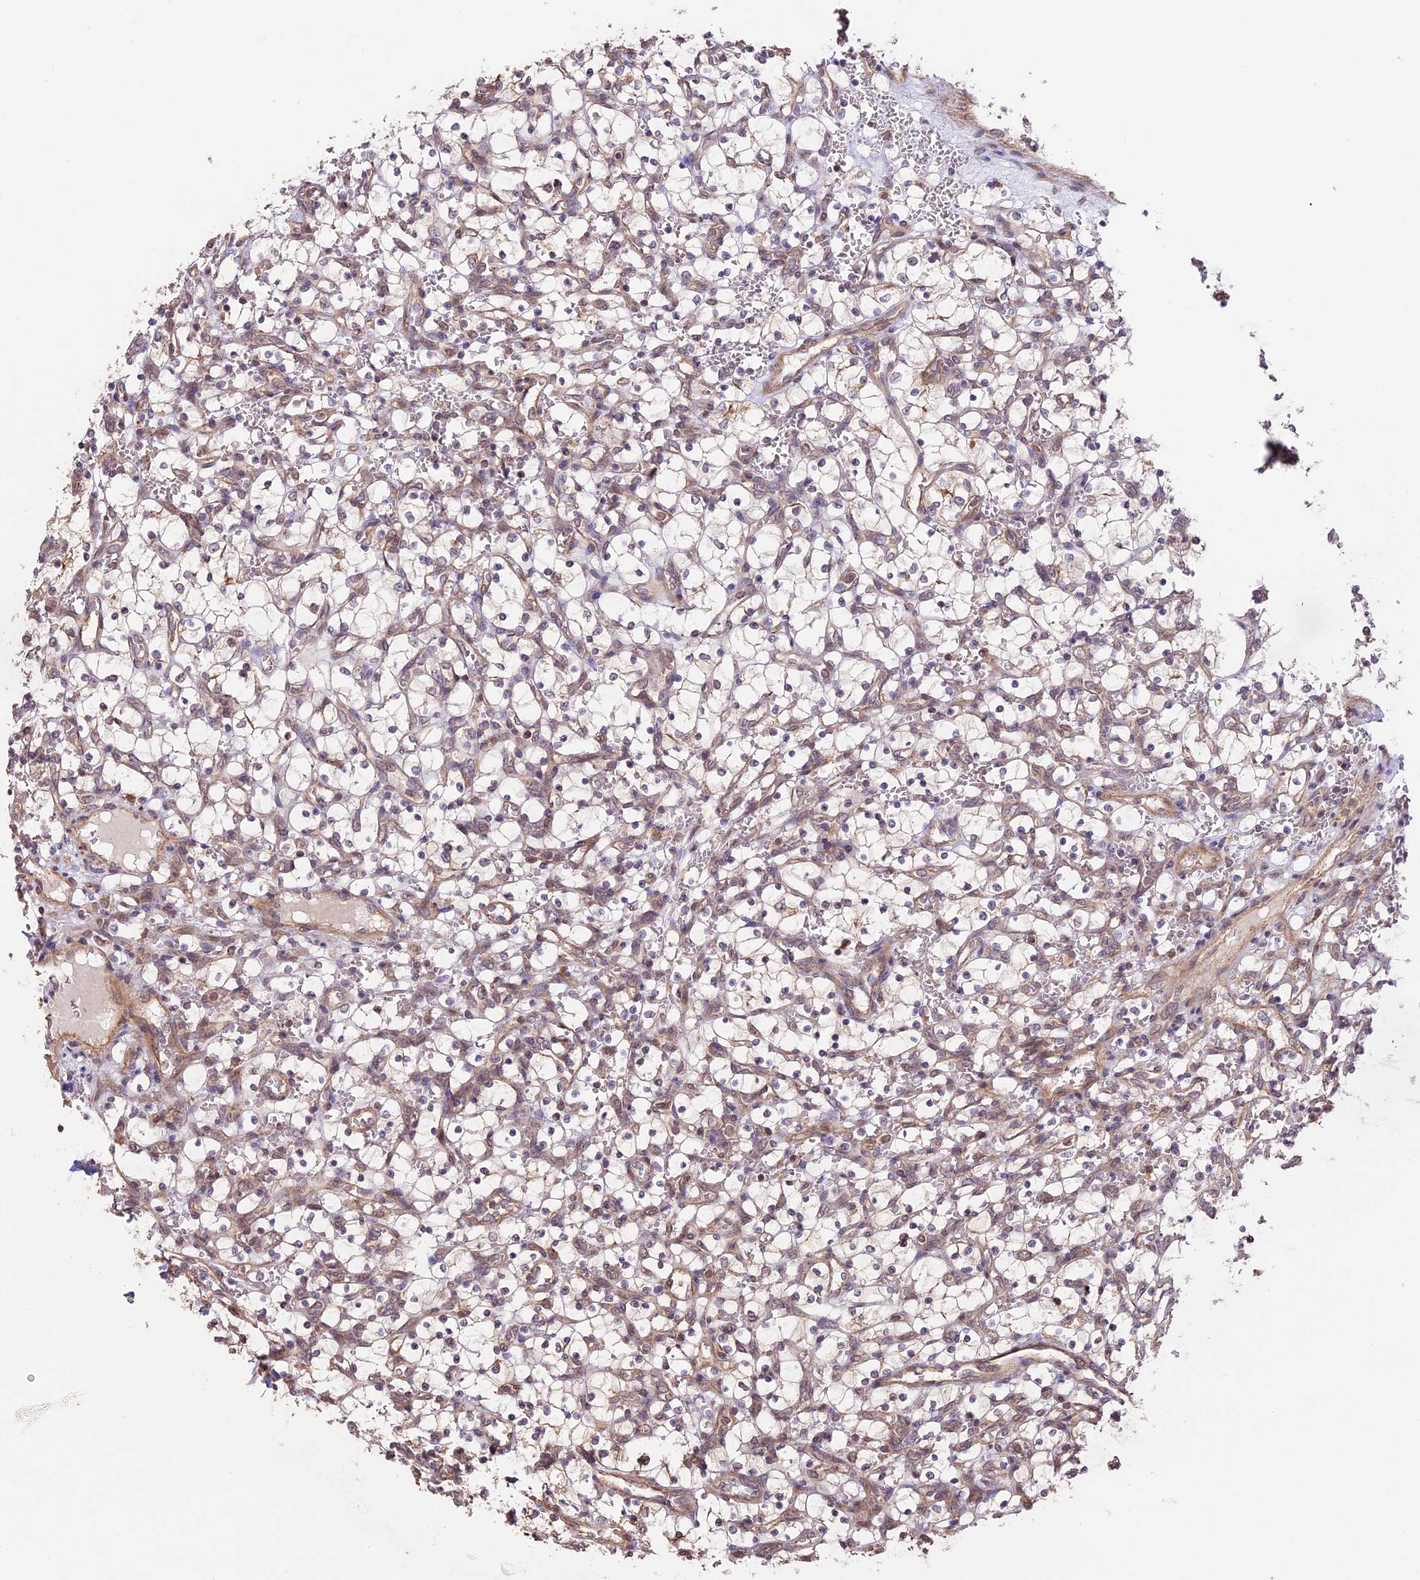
{"staining": {"intensity": "negative", "quantity": "none", "location": "none"}, "tissue": "renal cancer", "cell_type": "Tumor cells", "image_type": "cancer", "snomed": [{"axis": "morphology", "description": "Adenocarcinoma, NOS"}, {"axis": "topography", "description": "Kidney"}], "caption": "Image shows no protein expression in tumor cells of adenocarcinoma (renal) tissue.", "gene": "BCAS4", "patient": {"sex": "female", "age": 69}}